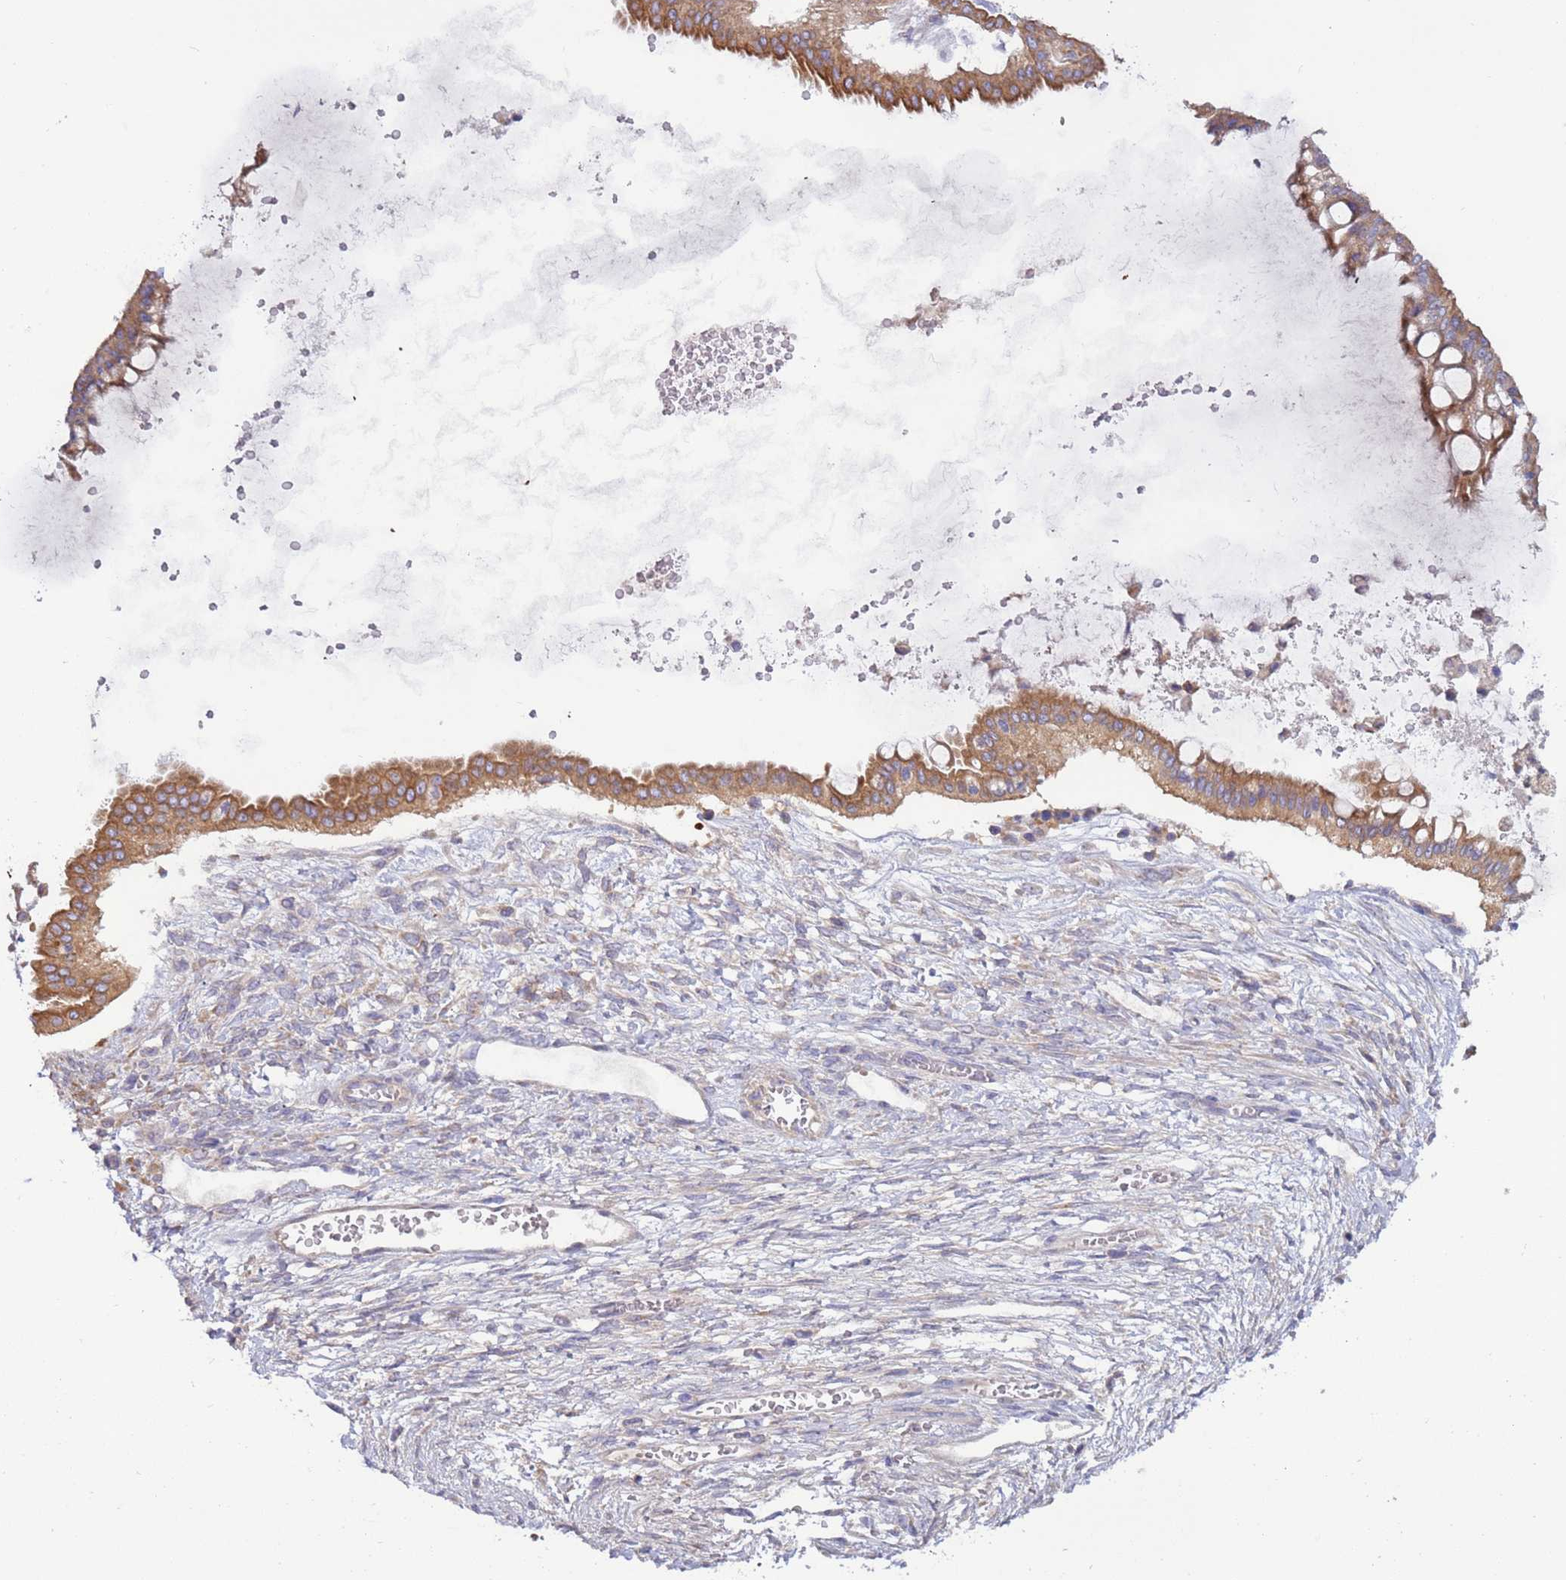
{"staining": {"intensity": "moderate", "quantity": ">75%", "location": "cytoplasmic/membranous"}, "tissue": "ovarian cancer", "cell_type": "Tumor cells", "image_type": "cancer", "snomed": [{"axis": "morphology", "description": "Cystadenocarcinoma, mucinous, NOS"}, {"axis": "topography", "description": "Ovary"}], "caption": "Immunohistochemical staining of human ovarian cancer reveals moderate cytoplasmic/membranous protein staining in approximately >75% of tumor cells.", "gene": "UQCRQ", "patient": {"sex": "female", "age": 73}}